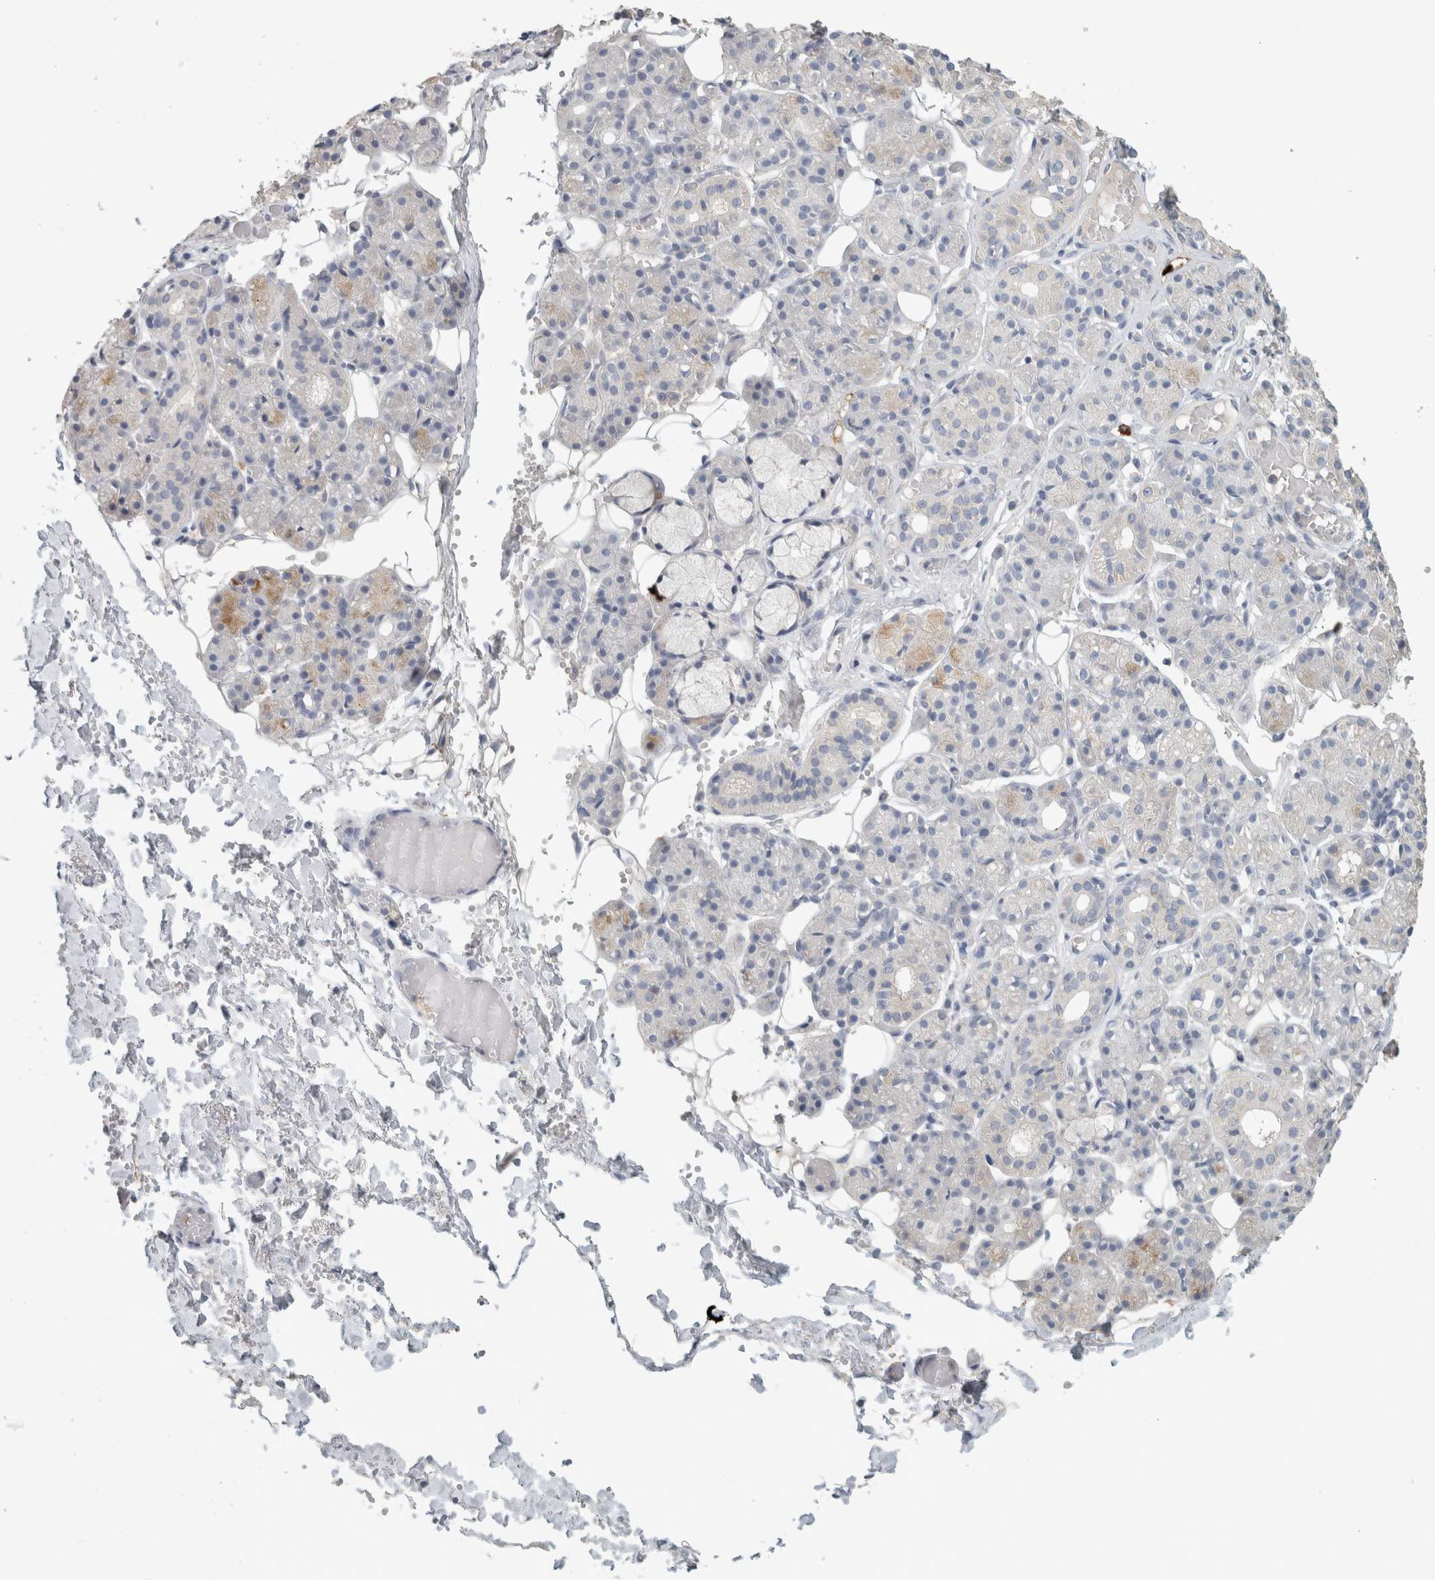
{"staining": {"intensity": "weak", "quantity": "<25%", "location": "cytoplasmic/membranous"}, "tissue": "salivary gland", "cell_type": "Glandular cells", "image_type": "normal", "snomed": [{"axis": "morphology", "description": "Normal tissue, NOS"}, {"axis": "topography", "description": "Salivary gland"}], "caption": "This is an IHC image of benign human salivary gland. There is no staining in glandular cells.", "gene": "SCIN", "patient": {"sex": "male", "age": 63}}